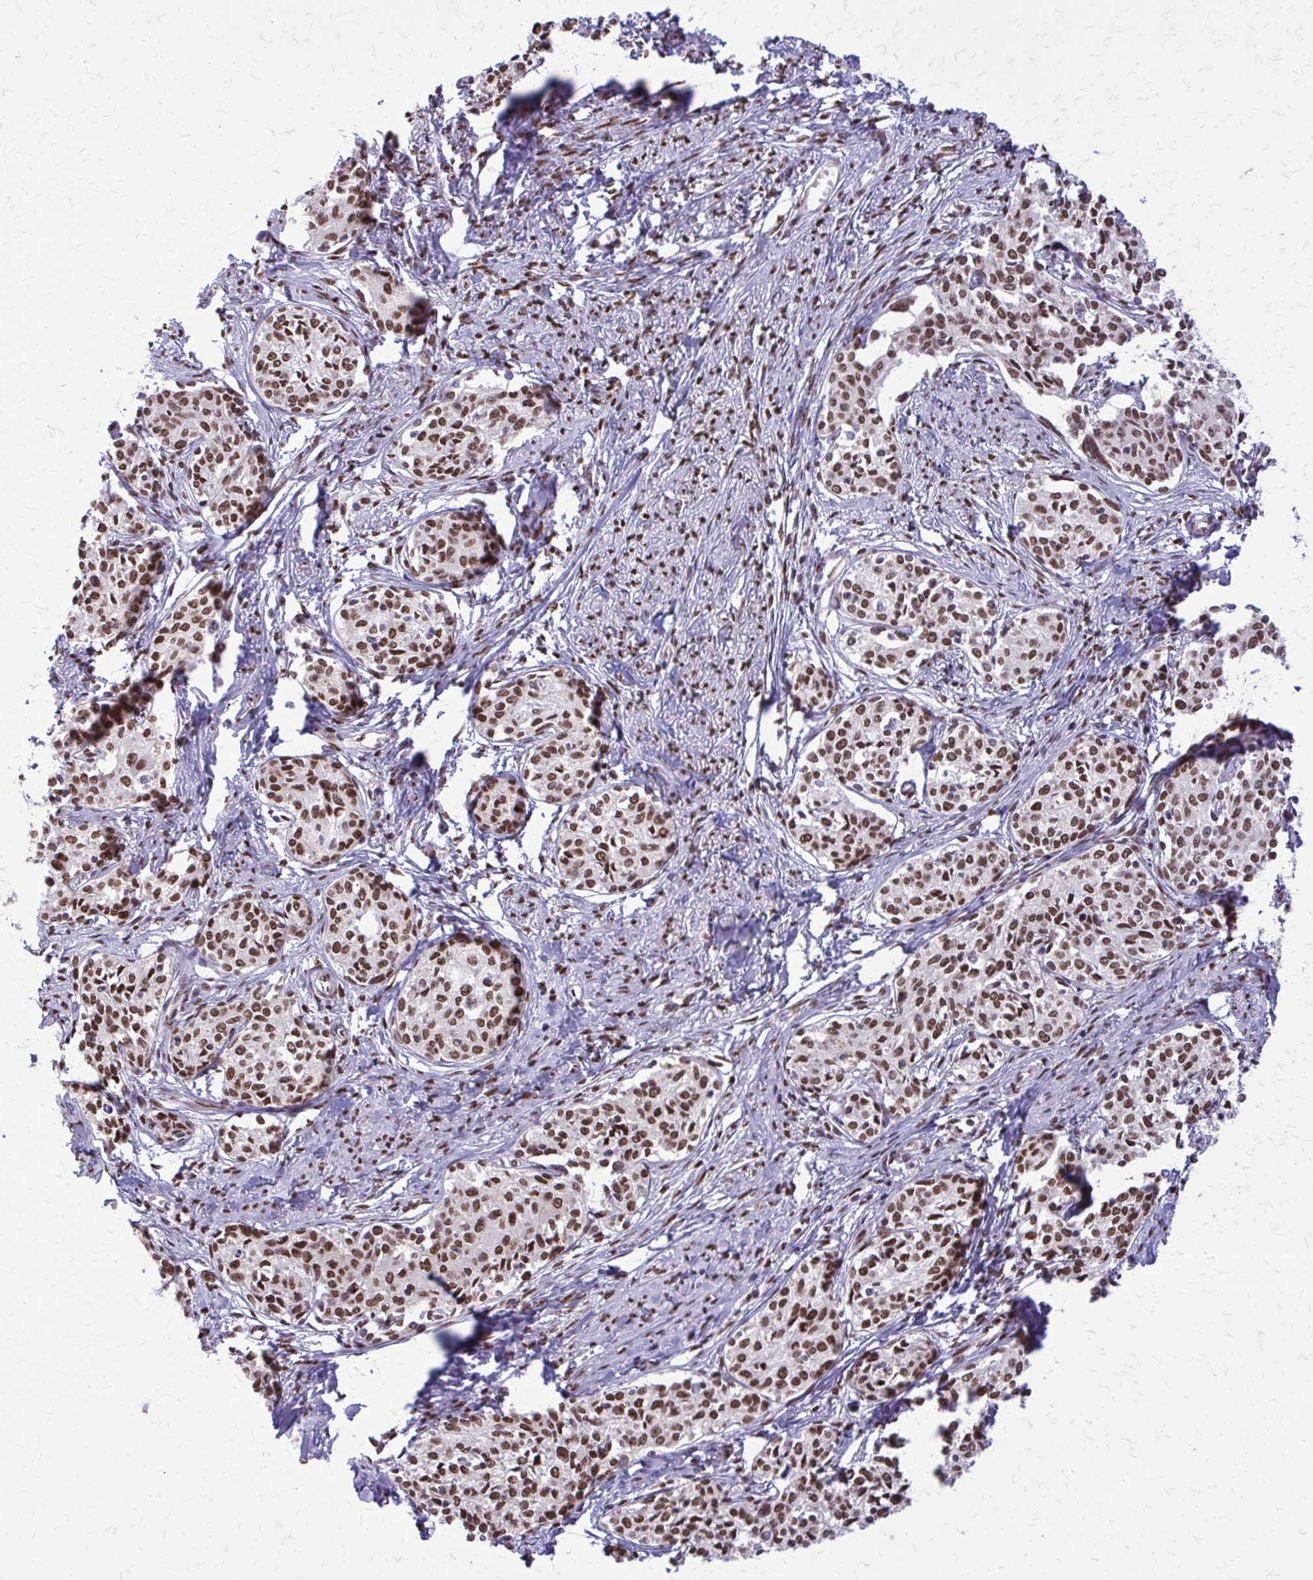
{"staining": {"intensity": "moderate", "quantity": ">75%", "location": "nuclear"}, "tissue": "cervical cancer", "cell_type": "Tumor cells", "image_type": "cancer", "snomed": [{"axis": "morphology", "description": "Squamous cell carcinoma, NOS"}, {"axis": "morphology", "description": "Adenocarcinoma, NOS"}, {"axis": "topography", "description": "Cervix"}], "caption": "This photomicrograph shows immunohistochemistry (IHC) staining of human cervical cancer (adenocarcinoma), with medium moderate nuclear positivity in about >75% of tumor cells.", "gene": "TTF1", "patient": {"sex": "female", "age": 52}}